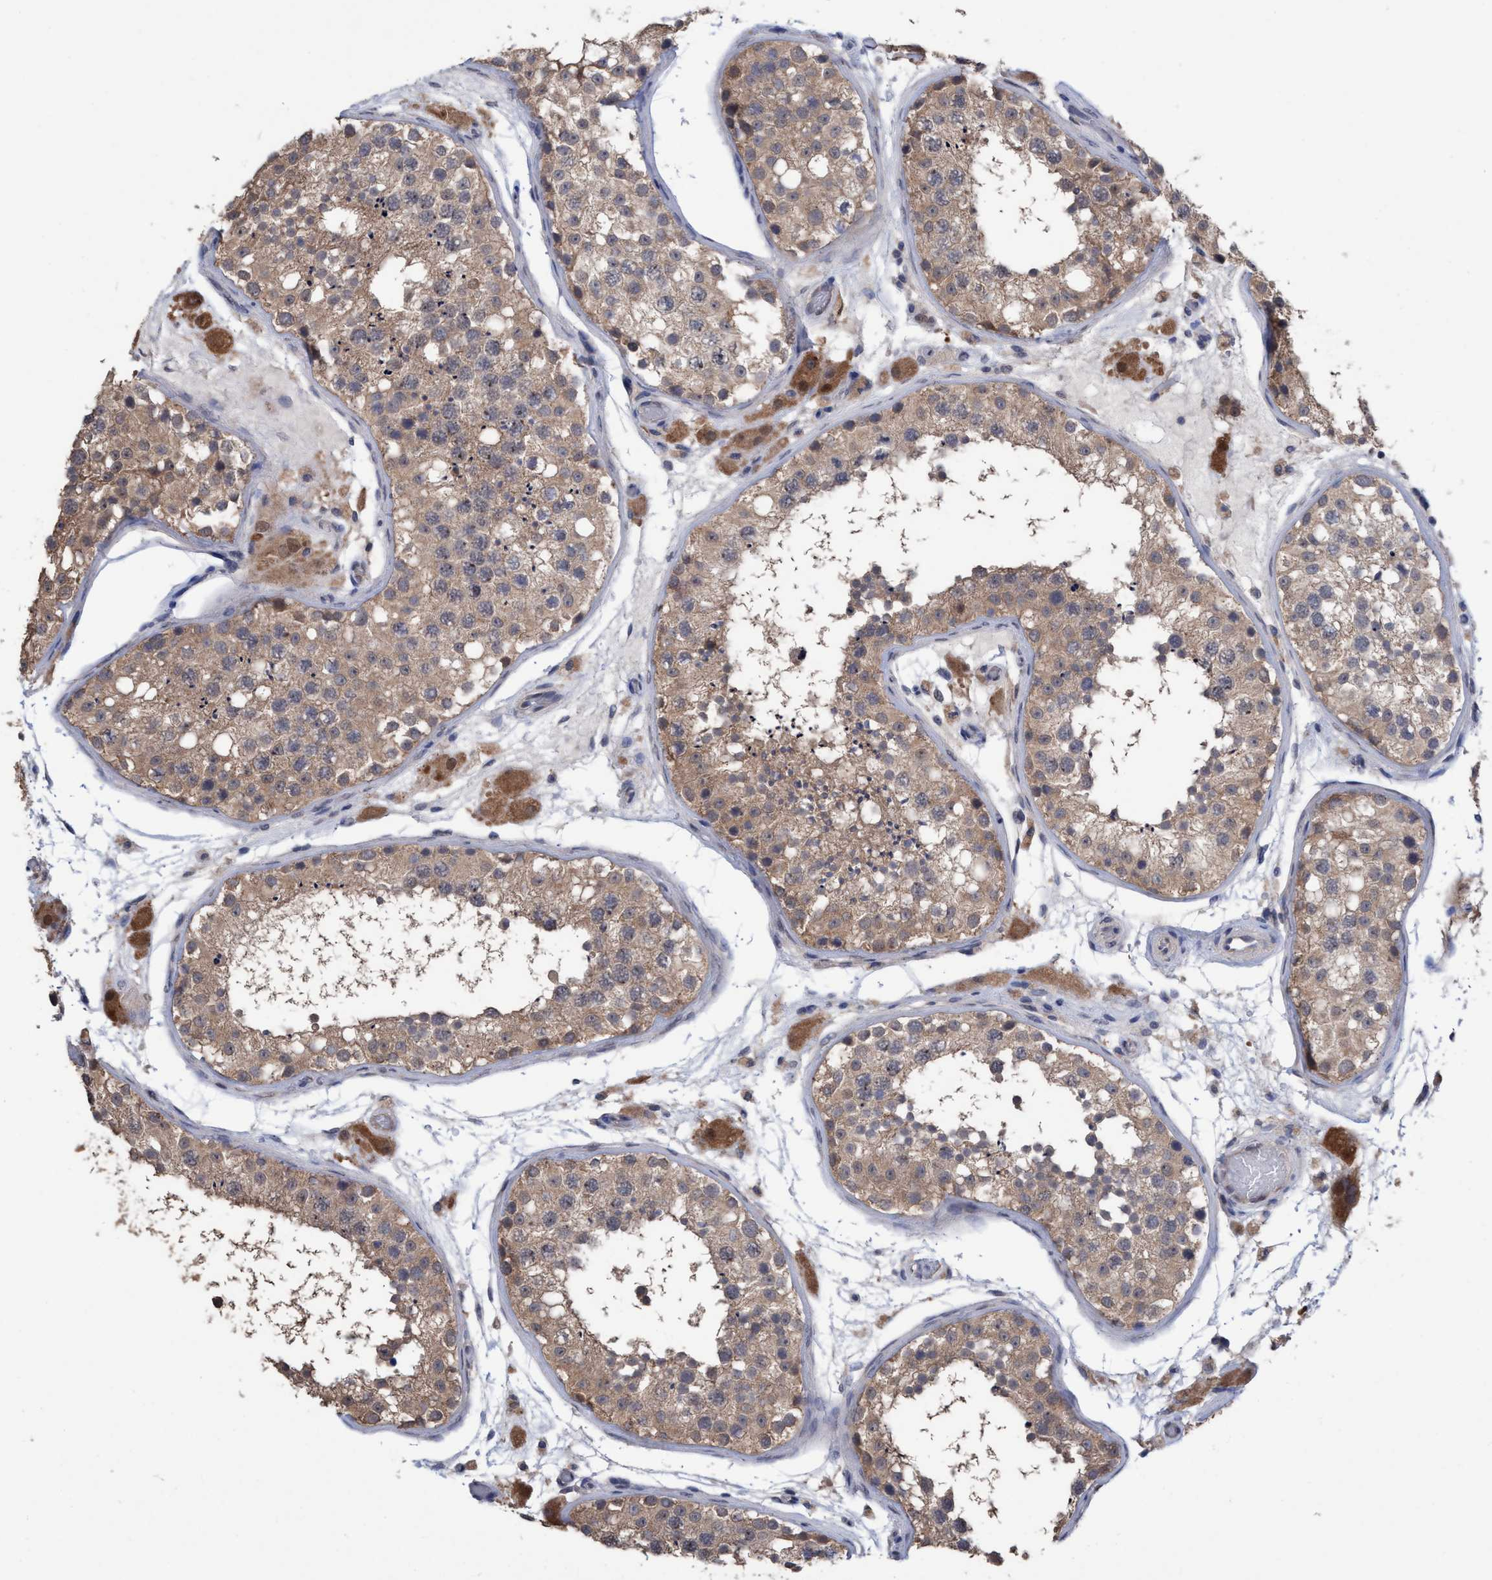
{"staining": {"intensity": "weak", "quantity": ">75%", "location": "cytoplasmic/membranous"}, "tissue": "testis", "cell_type": "Cells in seminiferous ducts", "image_type": "normal", "snomed": [{"axis": "morphology", "description": "Normal tissue, NOS"}, {"axis": "topography", "description": "Testis"}, {"axis": "topography", "description": "Epididymis"}], "caption": "The micrograph shows staining of normal testis, revealing weak cytoplasmic/membranous protein staining (brown color) within cells in seminiferous ducts. The staining is performed using DAB (3,3'-diaminobenzidine) brown chromogen to label protein expression. The nuclei are counter-stained blue using hematoxylin.", "gene": "GLOD4", "patient": {"sex": "male", "age": 26}}